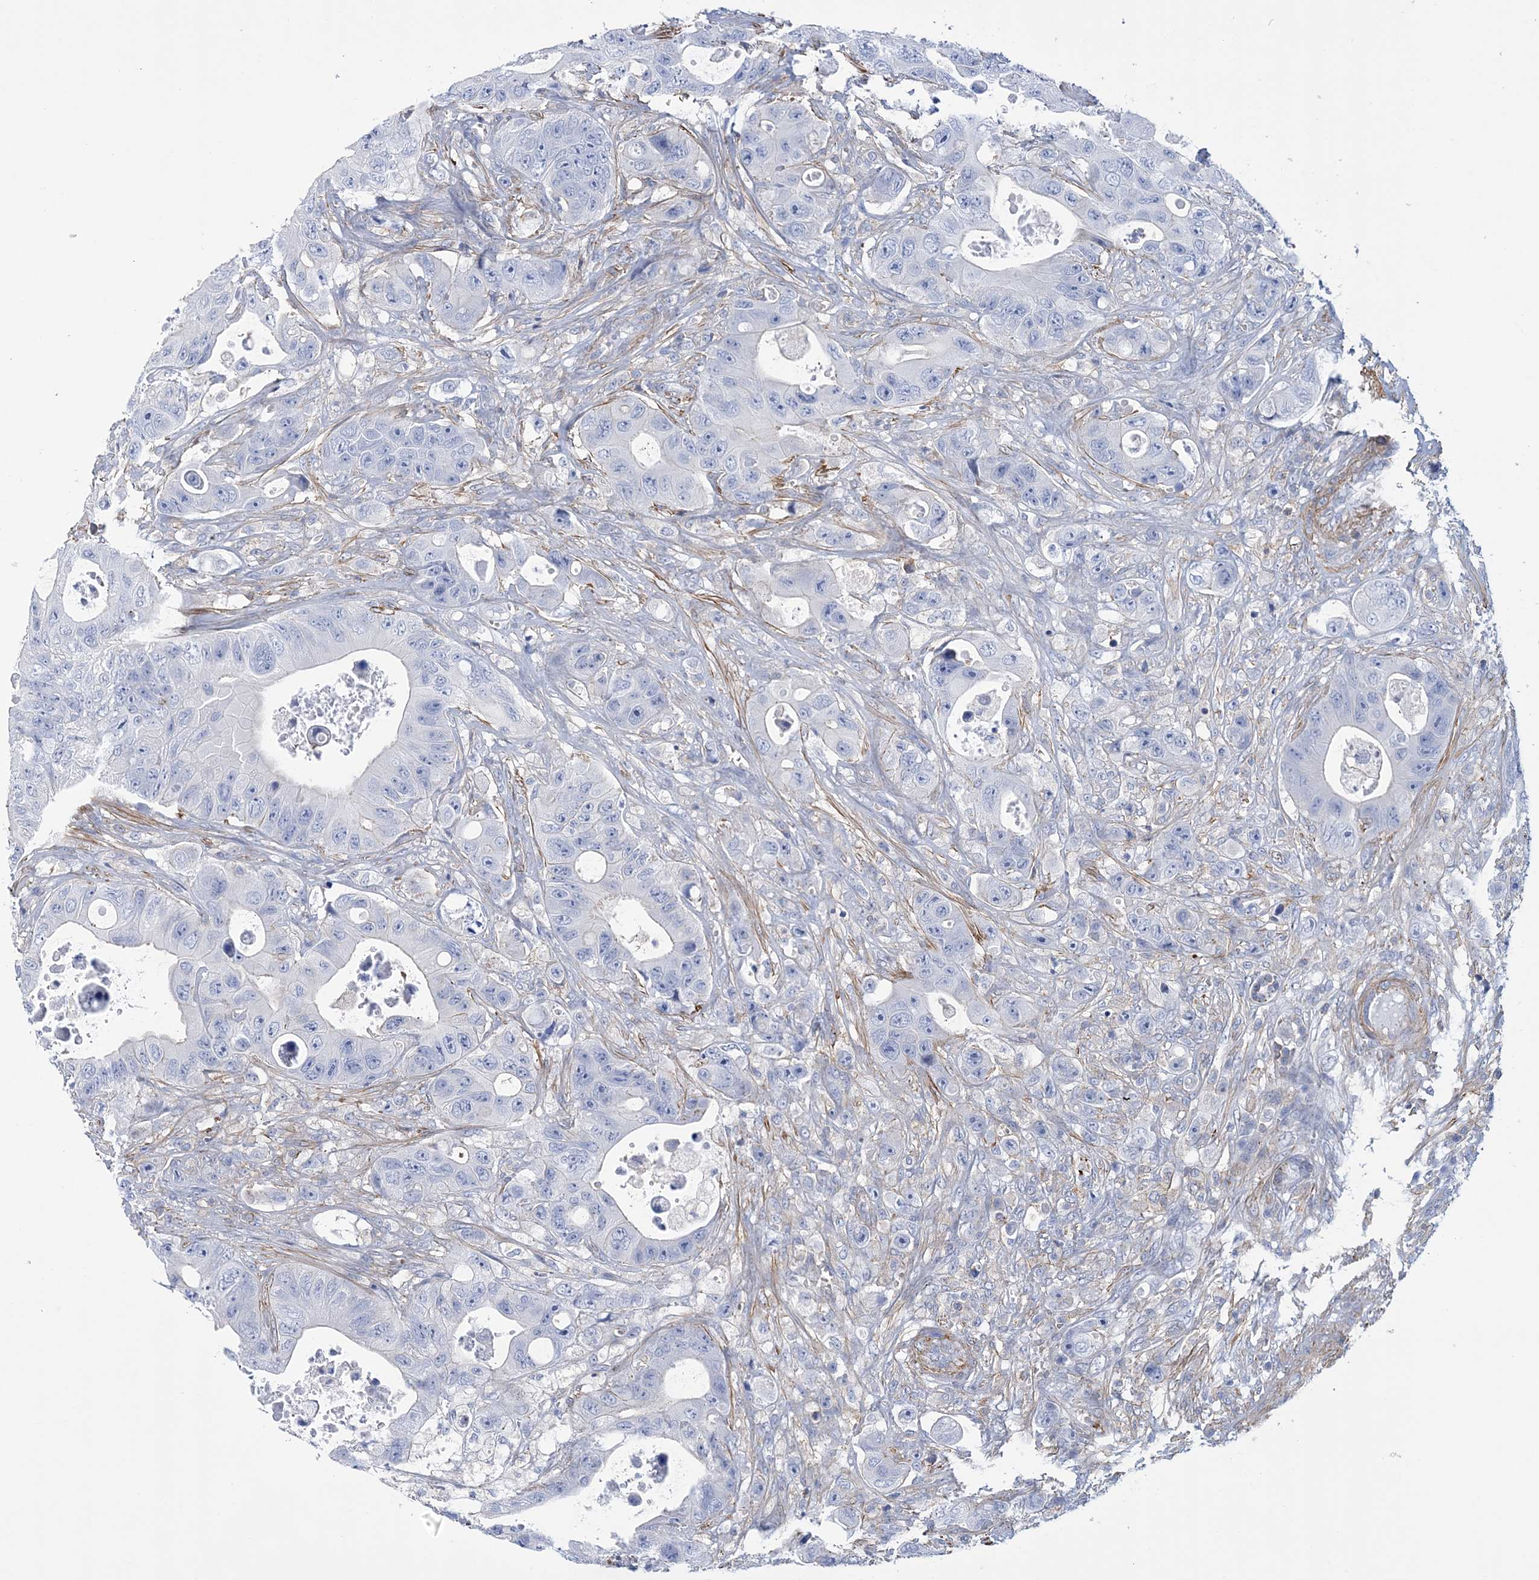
{"staining": {"intensity": "negative", "quantity": "none", "location": "none"}, "tissue": "colorectal cancer", "cell_type": "Tumor cells", "image_type": "cancer", "snomed": [{"axis": "morphology", "description": "Adenocarcinoma, NOS"}, {"axis": "topography", "description": "Colon"}], "caption": "Immunohistochemical staining of colorectal cancer (adenocarcinoma) demonstrates no significant staining in tumor cells. The staining was performed using DAB to visualize the protein expression in brown, while the nuclei were stained in blue with hematoxylin (Magnification: 20x).", "gene": "C11orf21", "patient": {"sex": "female", "age": 46}}